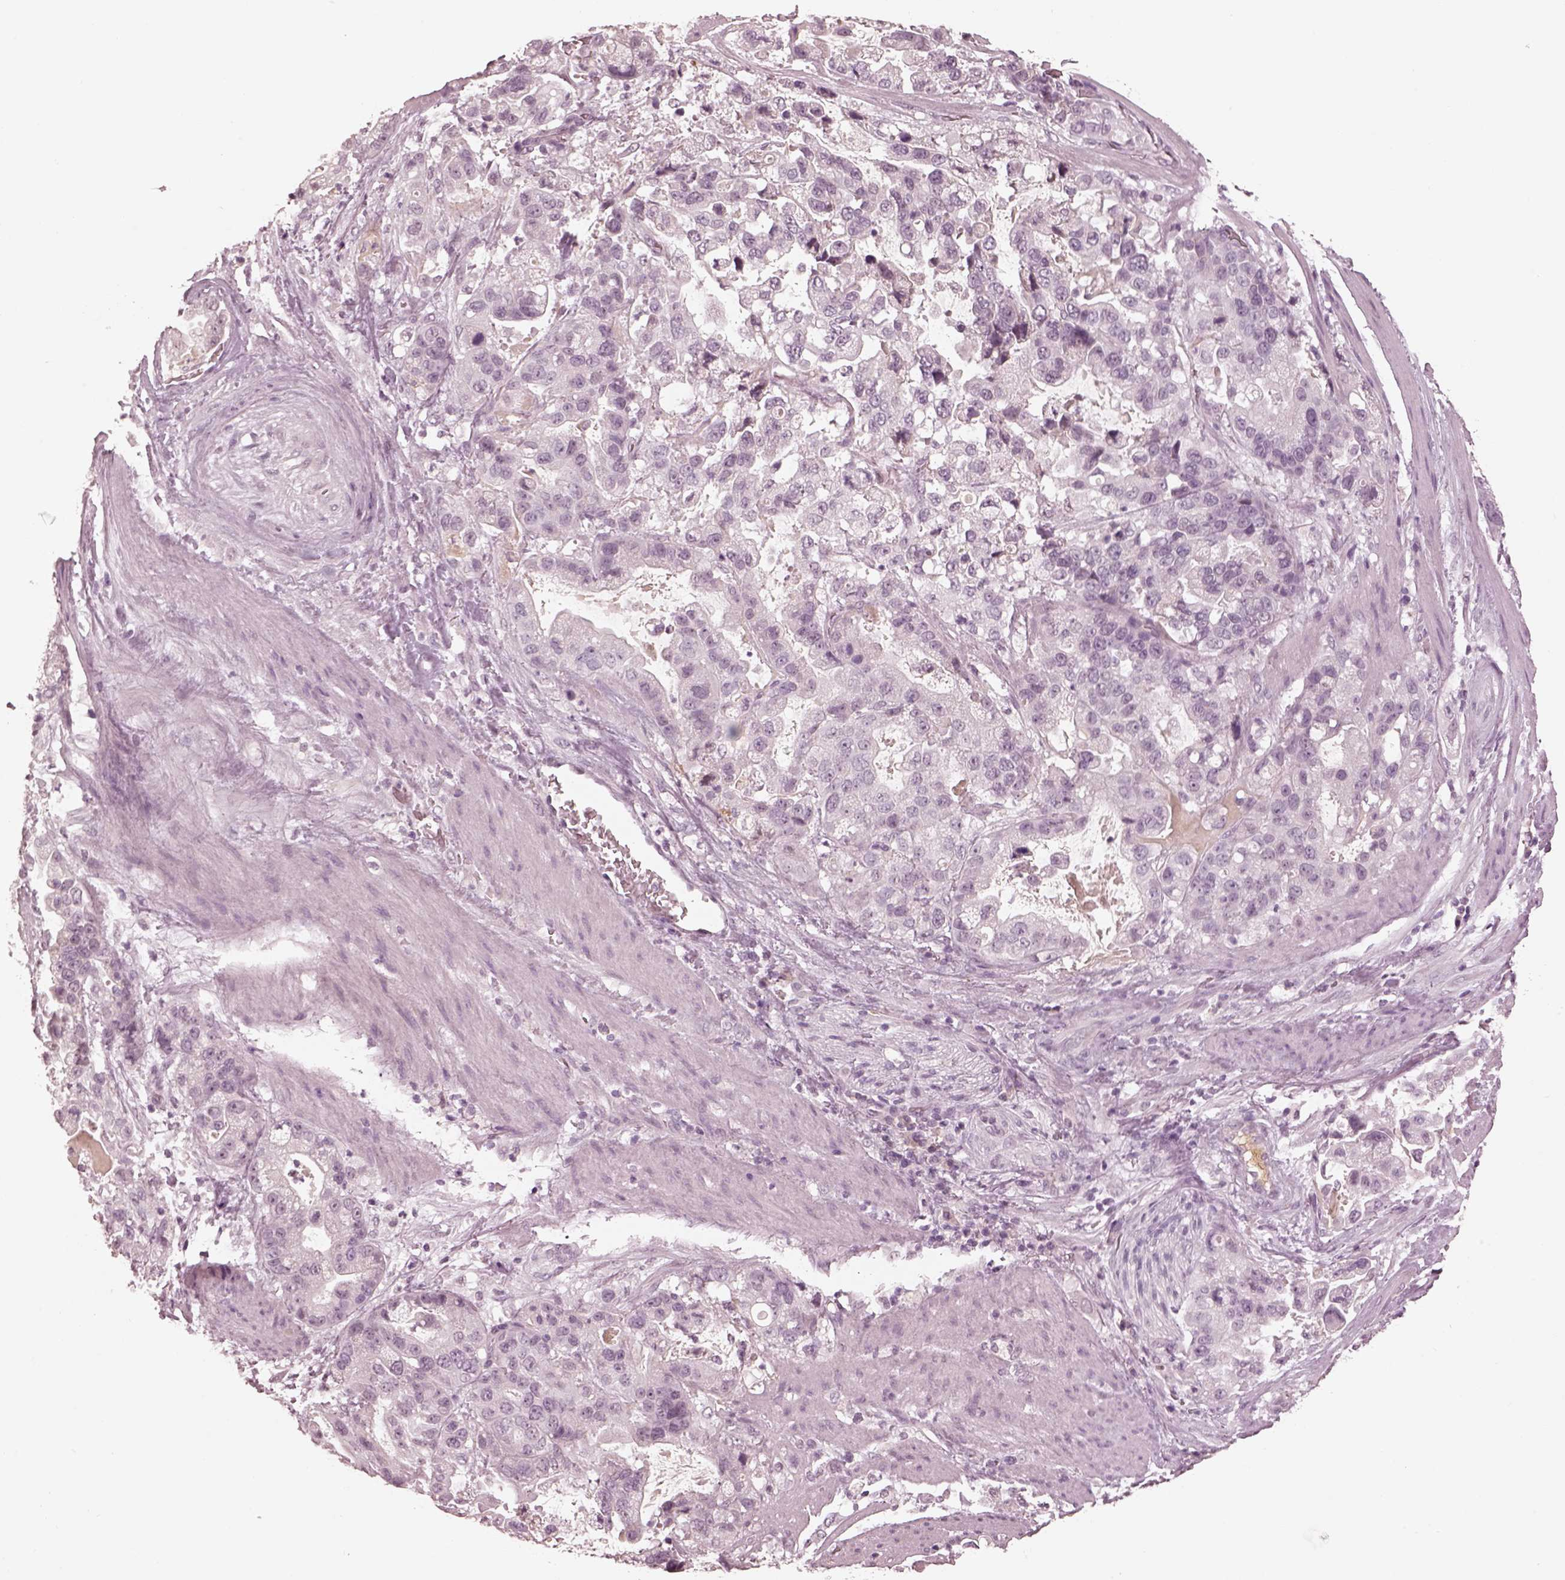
{"staining": {"intensity": "negative", "quantity": "none", "location": "none"}, "tissue": "stomach cancer", "cell_type": "Tumor cells", "image_type": "cancer", "snomed": [{"axis": "morphology", "description": "Adenocarcinoma, NOS"}, {"axis": "topography", "description": "Stomach"}], "caption": "IHC image of neoplastic tissue: stomach cancer stained with DAB (3,3'-diaminobenzidine) demonstrates no significant protein positivity in tumor cells. (Immunohistochemistry (ihc), brightfield microscopy, high magnification).", "gene": "KCNA2", "patient": {"sex": "male", "age": 59}}